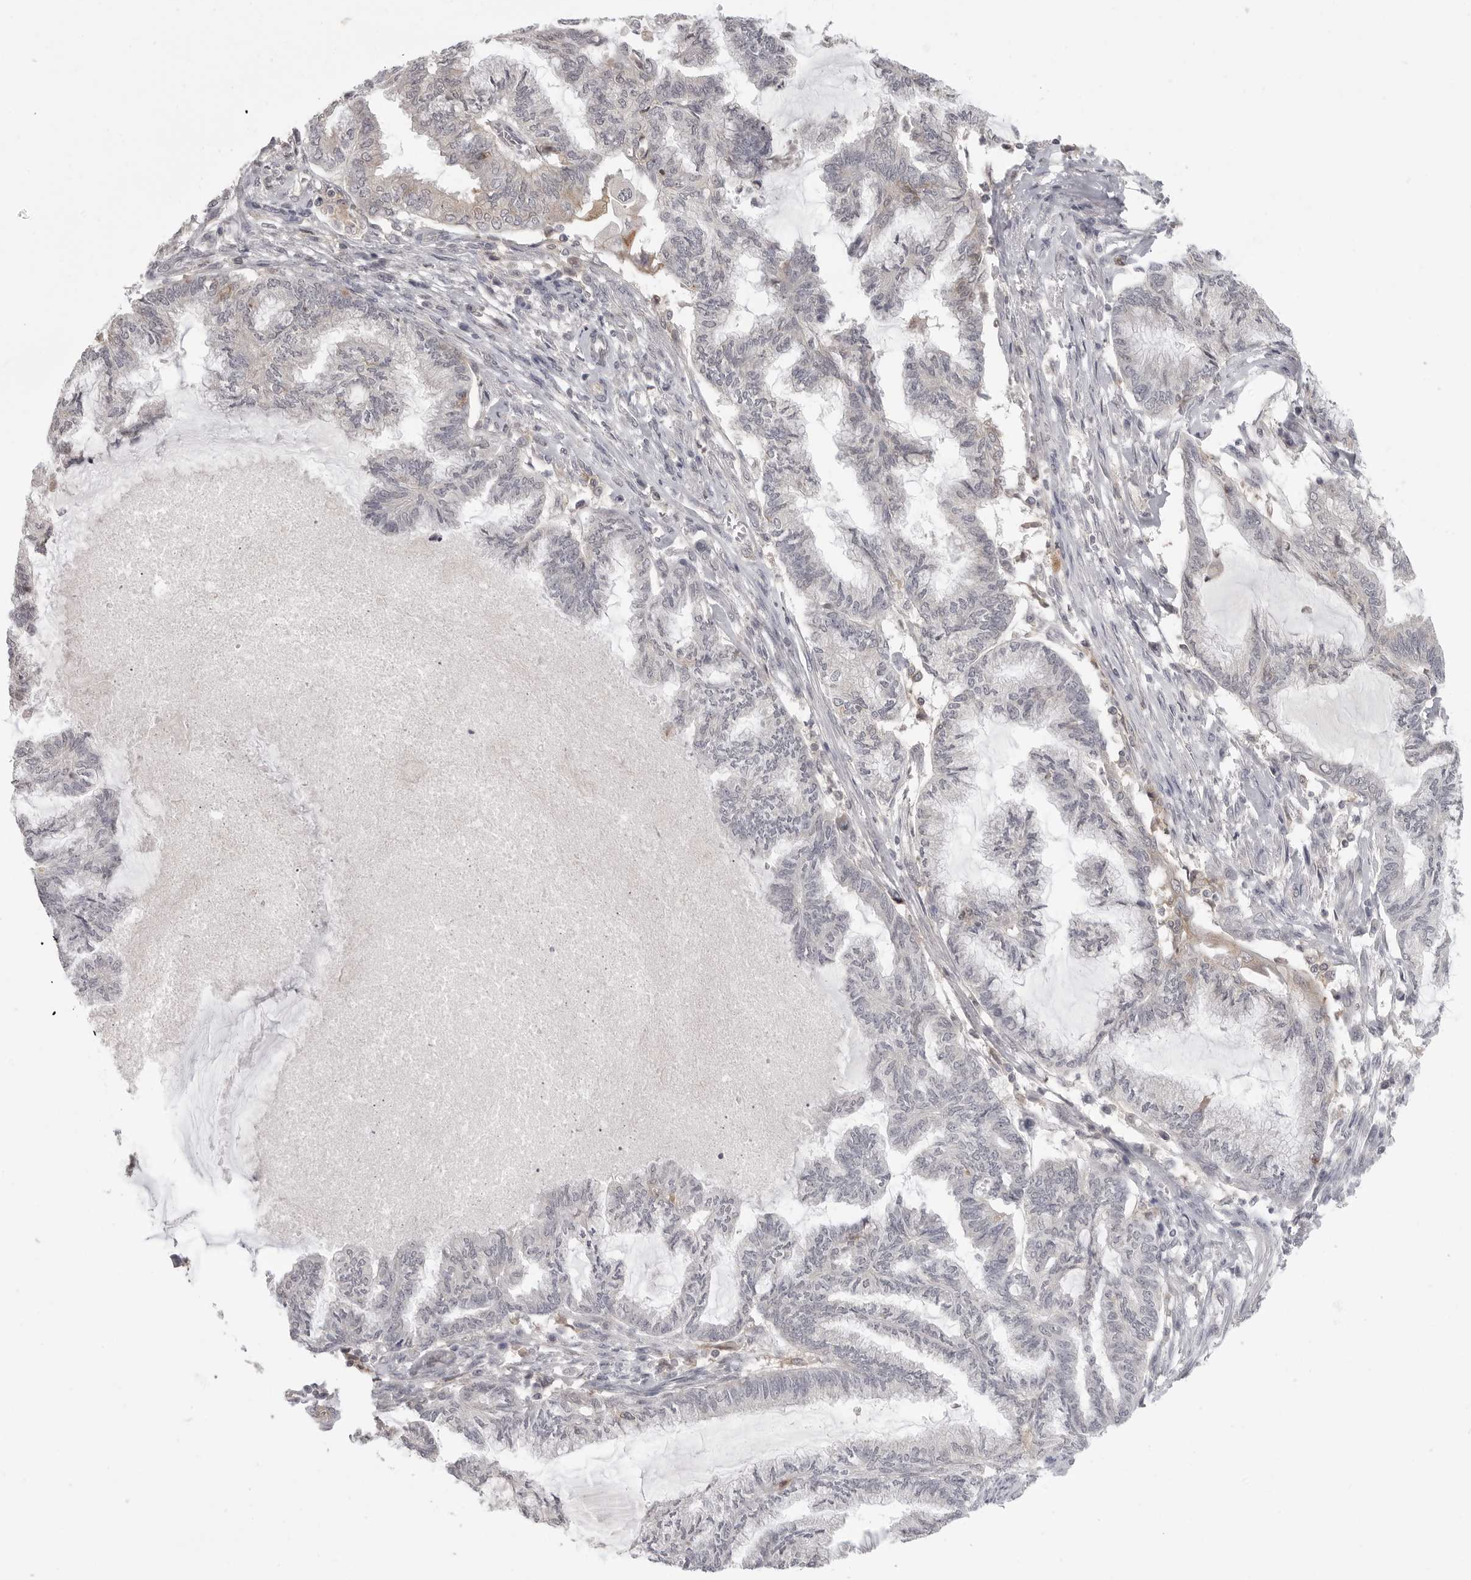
{"staining": {"intensity": "negative", "quantity": "none", "location": "none"}, "tissue": "endometrial cancer", "cell_type": "Tumor cells", "image_type": "cancer", "snomed": [{"axis": "morphology", "description": "Adenocarcinoma, NOS"}, {"axis": "topography", "description": "Endometrium"}], "caption": "The micrograph exhibits no staining of tumor cells in endometrial cancer (adenocarcinoma).", "gene": "IFNGR1", "patient": {"sex": "female", "age": 86}}